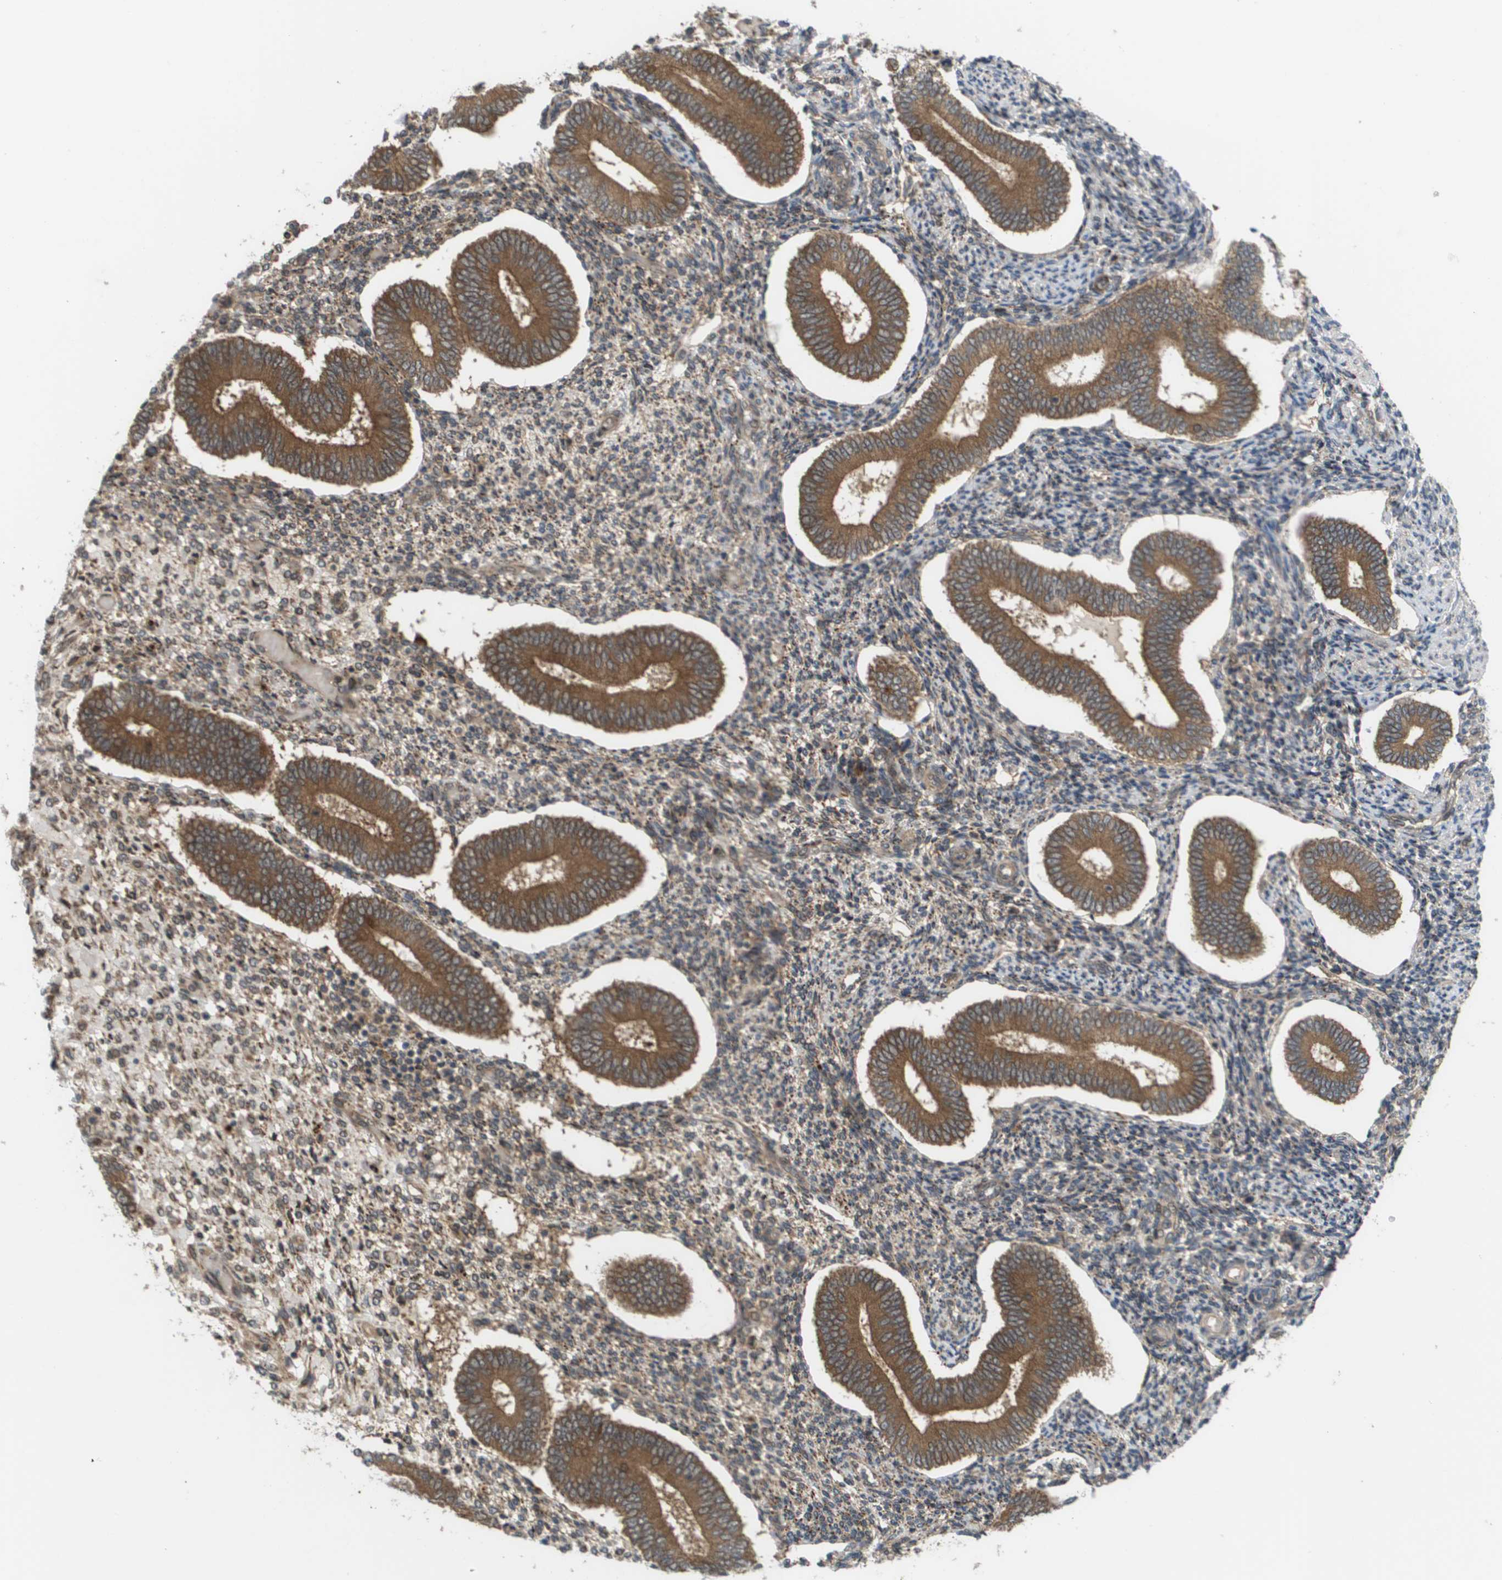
{"staining": {"intensity": "moderate", "quantity": ">75%", "location": "cytoplasmic/membranous"}, "tissue": "endometrium", "cell_type": "Cells in endometrial stroma", "image_type": "normal", "snomed": [{"axis": "morphology", "description": "Normal tissue, NOS"}, {"axis": "topography", "description": "Endometrium"}], "caption": "Cells in endometrial stroma show medium levels of moderate cytoplasmic/membranous expression in approximately >75% of cells in unremarkable human endometrium.", "gene": "CTPS2", "patient": {"sex": "female", "age": 42}}